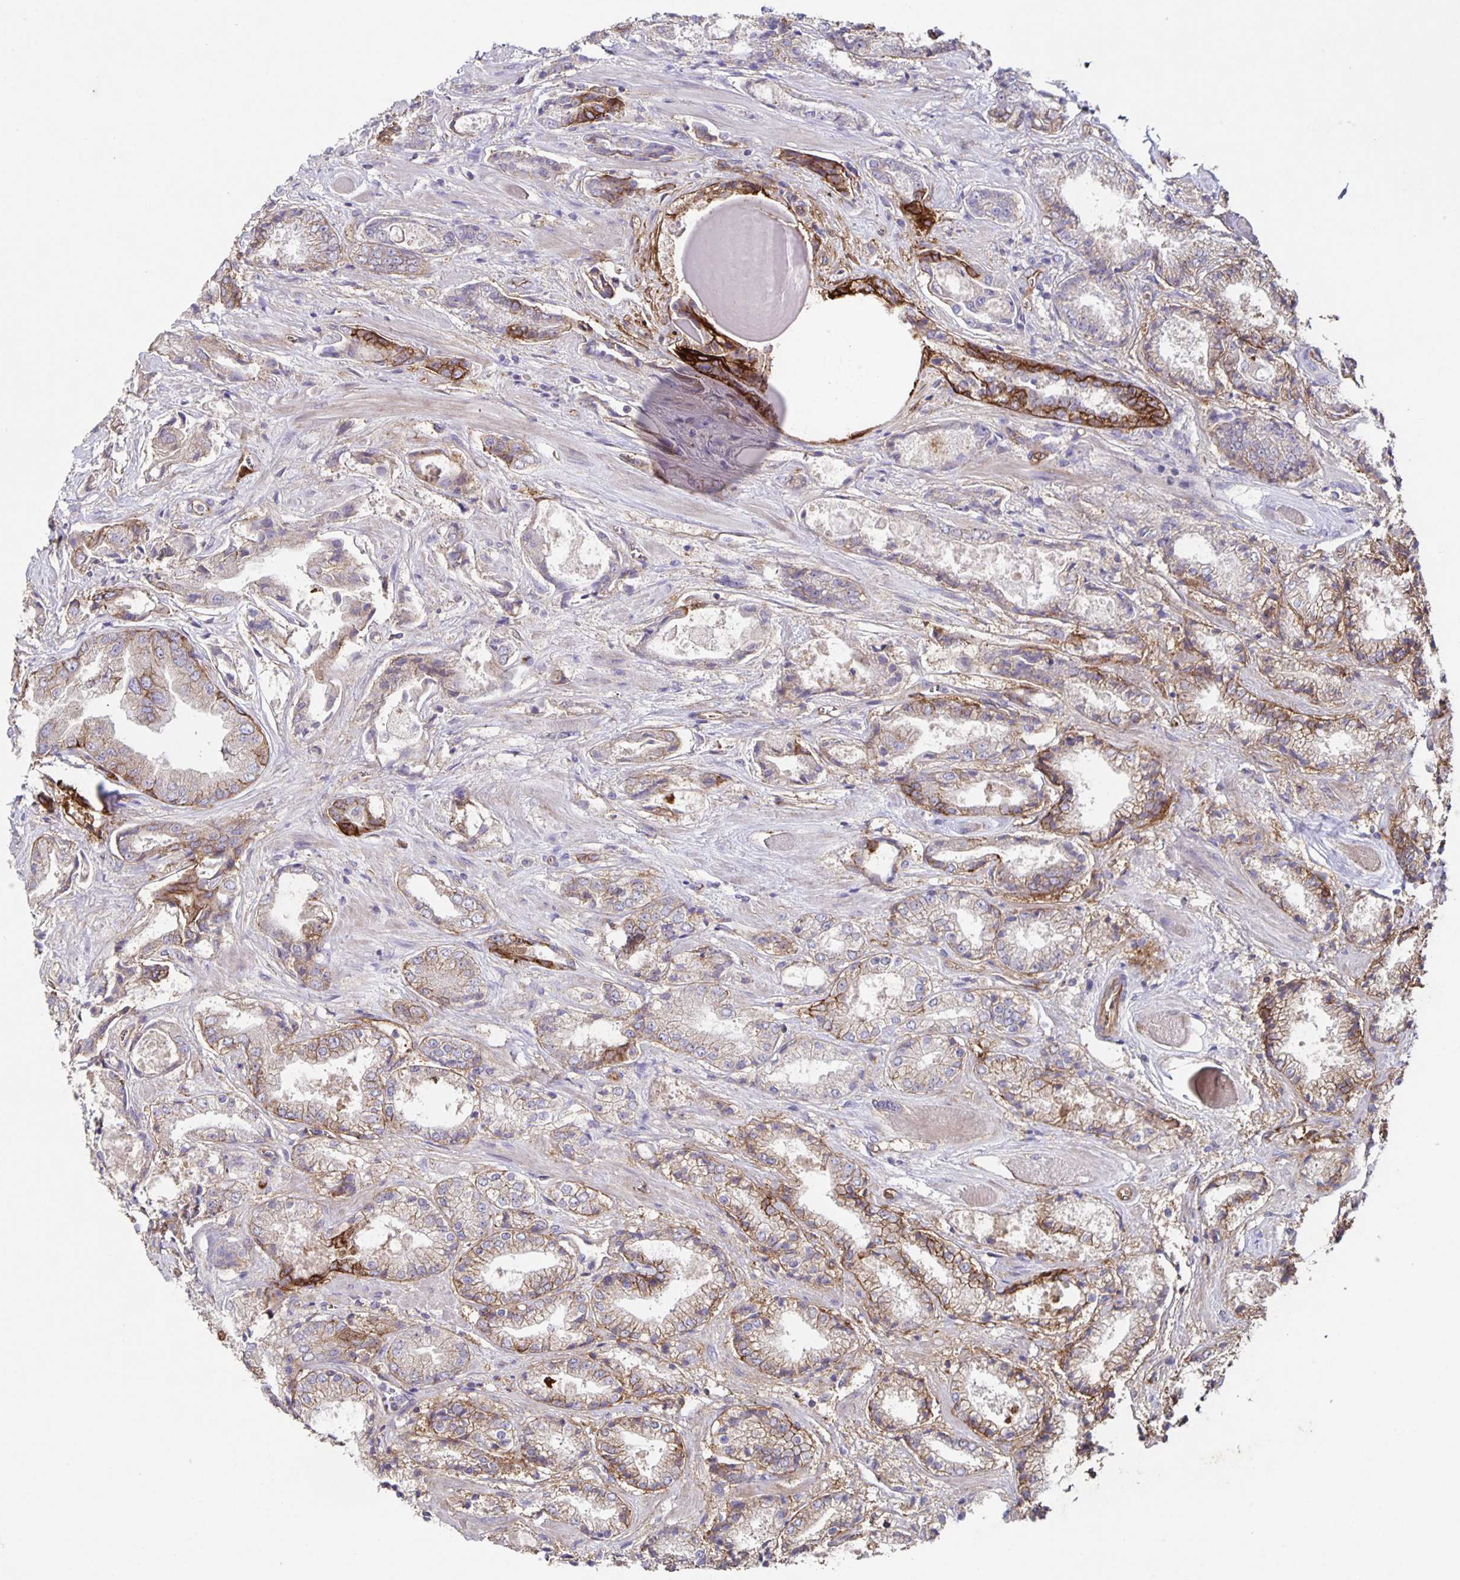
{"staining": {"intensity": "moderate", "quantity": "25%-75%", "location": "cytoplasmic/membranous"}, "tissue": "prostate cancer", "cell_type": "Tumor cells", "image_type": "cancer", "snomed": [{"axis": "morphology", "description": "Adenocarcinoma, High grade"}, {"axis": "topography", "description": "Prostate"}], "caption": "Protein analysis of prostate cancer (high-grade adenocarcinoma) tissue reveals moderate cytoplasmic/membranous staining in approximately 25%-75% of tumor cells.", "gene": "ITGA2", "patient": {"sex": "male", "age": 64}}